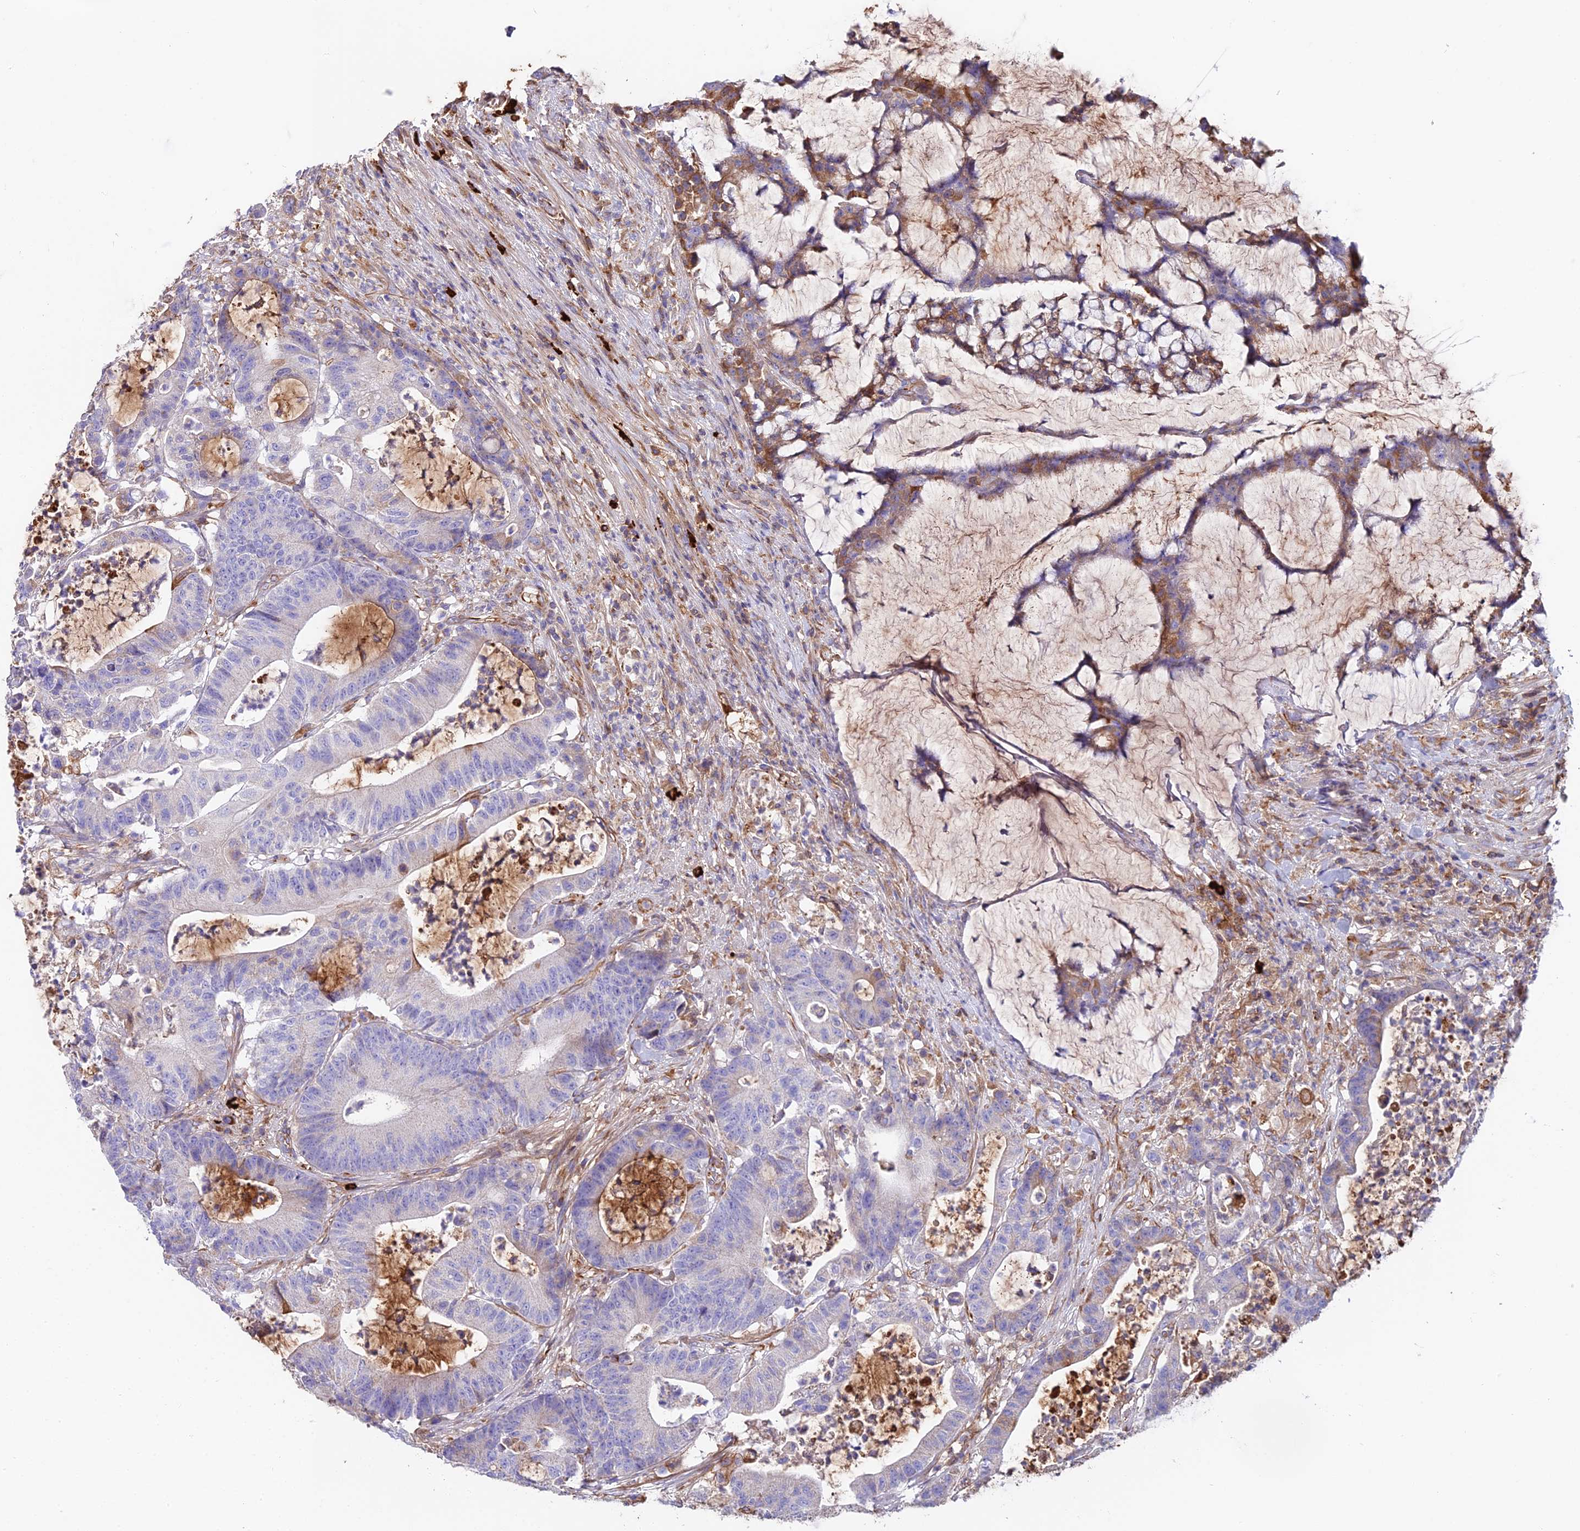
{"staining": {"intensity": "moderate", "quantity": "<25%", "location": "cytoplasmic/membranous"}, "tissue": "colorectal cancer", "cell_type": "Tumor cells", "image_type": "cancer", "snomed": [{"axis": "morphology", "description": "Adenocarcinoma, NOS"}, {"axis": "topography", "description": "Colon"}], "caption": "Immunohistochemical staining of adenocarcinoma (colorectal) reveals moderate cytoplasmic/membranous protein staining in about <25% of tumor cells.", "gene": "BEX4", "patient": {"sex": "female", "age": 84}}